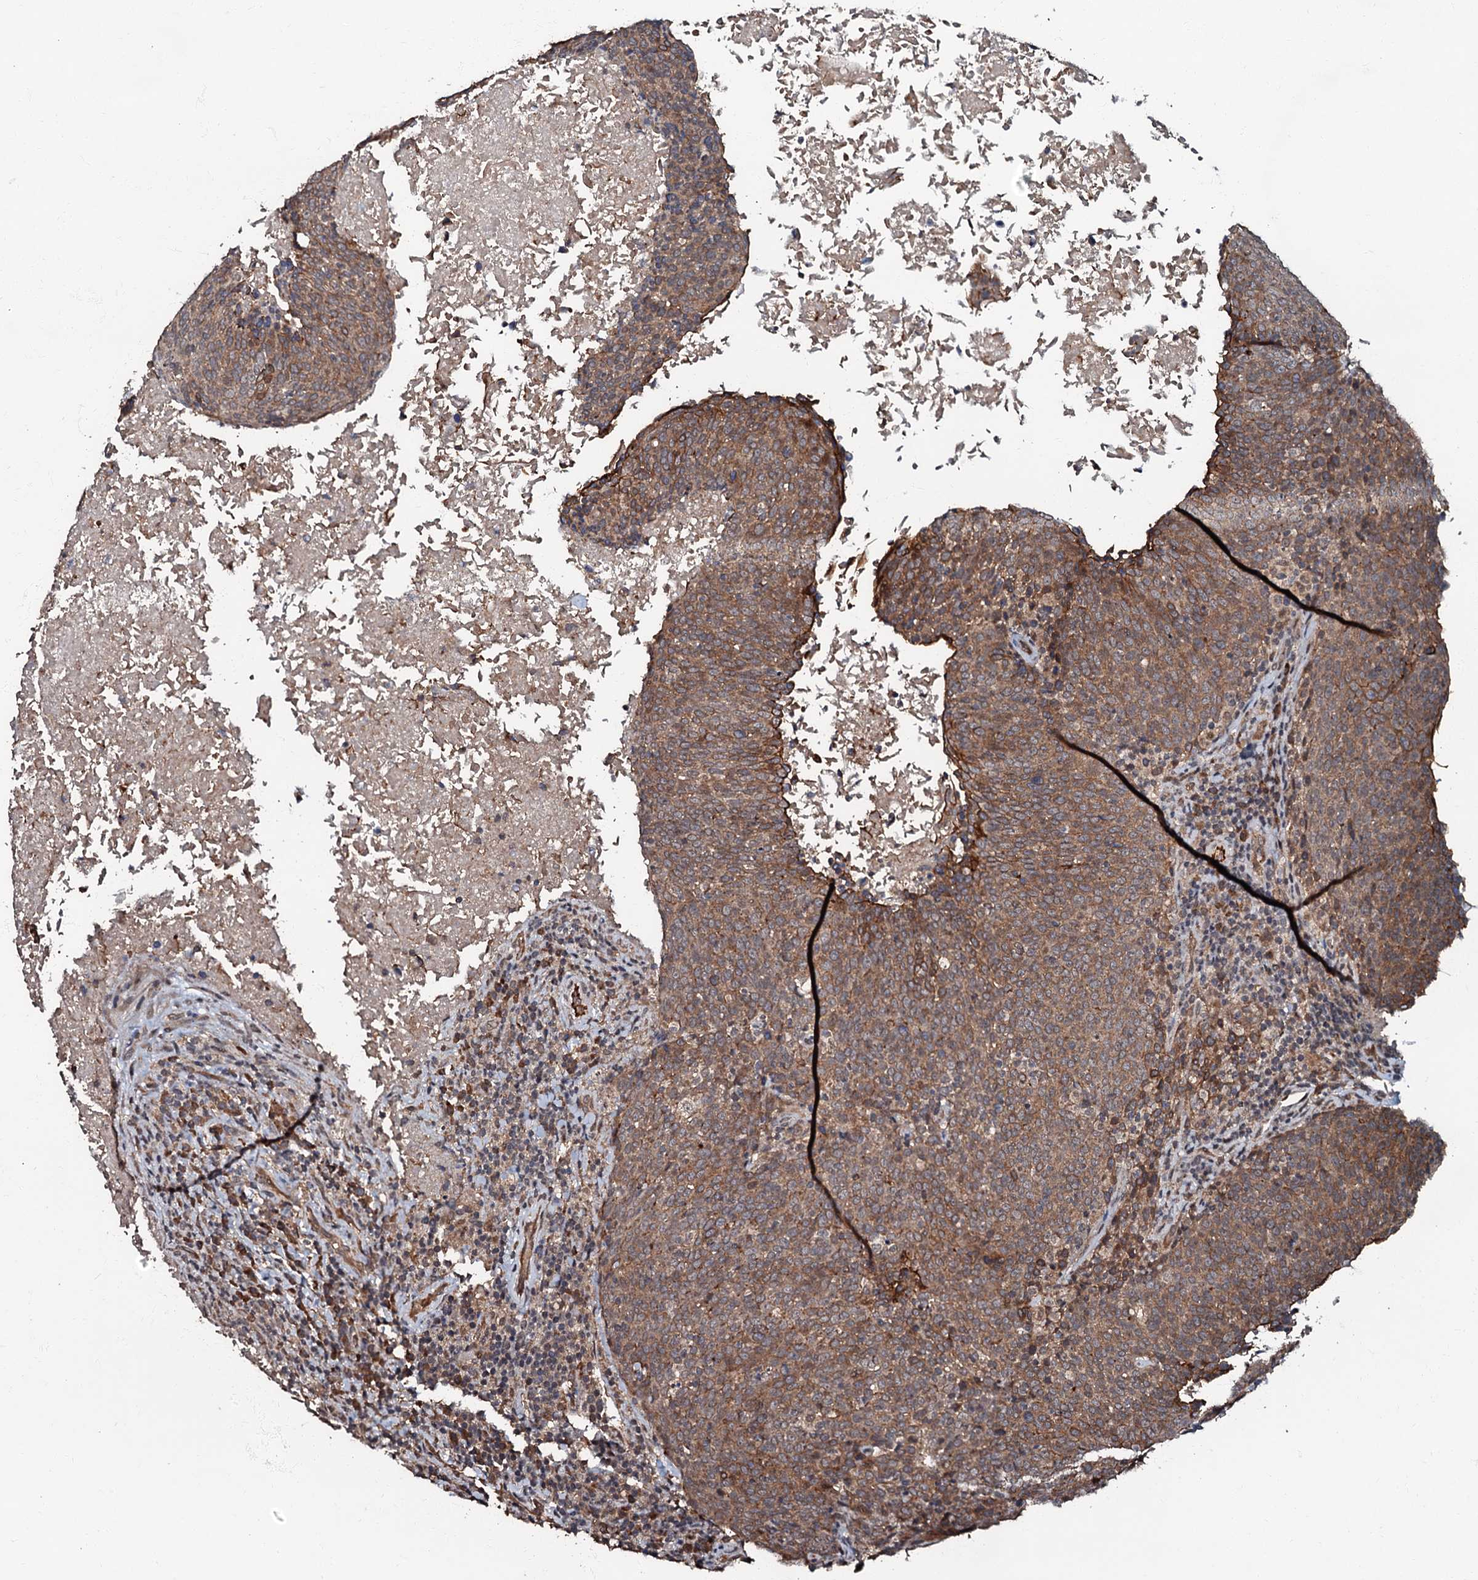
{"staining": {"intensity": "moderate", "quantity": ">75%", "location": "cytoplasmic/membranous"}, "tissue": "head and neck cancer", "cell_type": "Tumor cells", "image_type": "cancer", "snomed": [{"axis": "morphology", "description": "Squamous cell carcinoma, NOS"}, {"axis": "morphology", "description": "Squamous cell carcinoma, metastatic, NOS"}, {"axis": "topography", "description": "Lymph node"}, {"axis": "topography", "description": "Head-Neck"}], "caption": "Immunohistochemical staining of human head and neck metastatic squamous cell carcinoma exhibits medium levels of moderate cytoplasmic/membranous positivity in approximately >75% of tumor cells.", "gene": "MANSC4", "patient": {"sex": "male", "age": 62}}